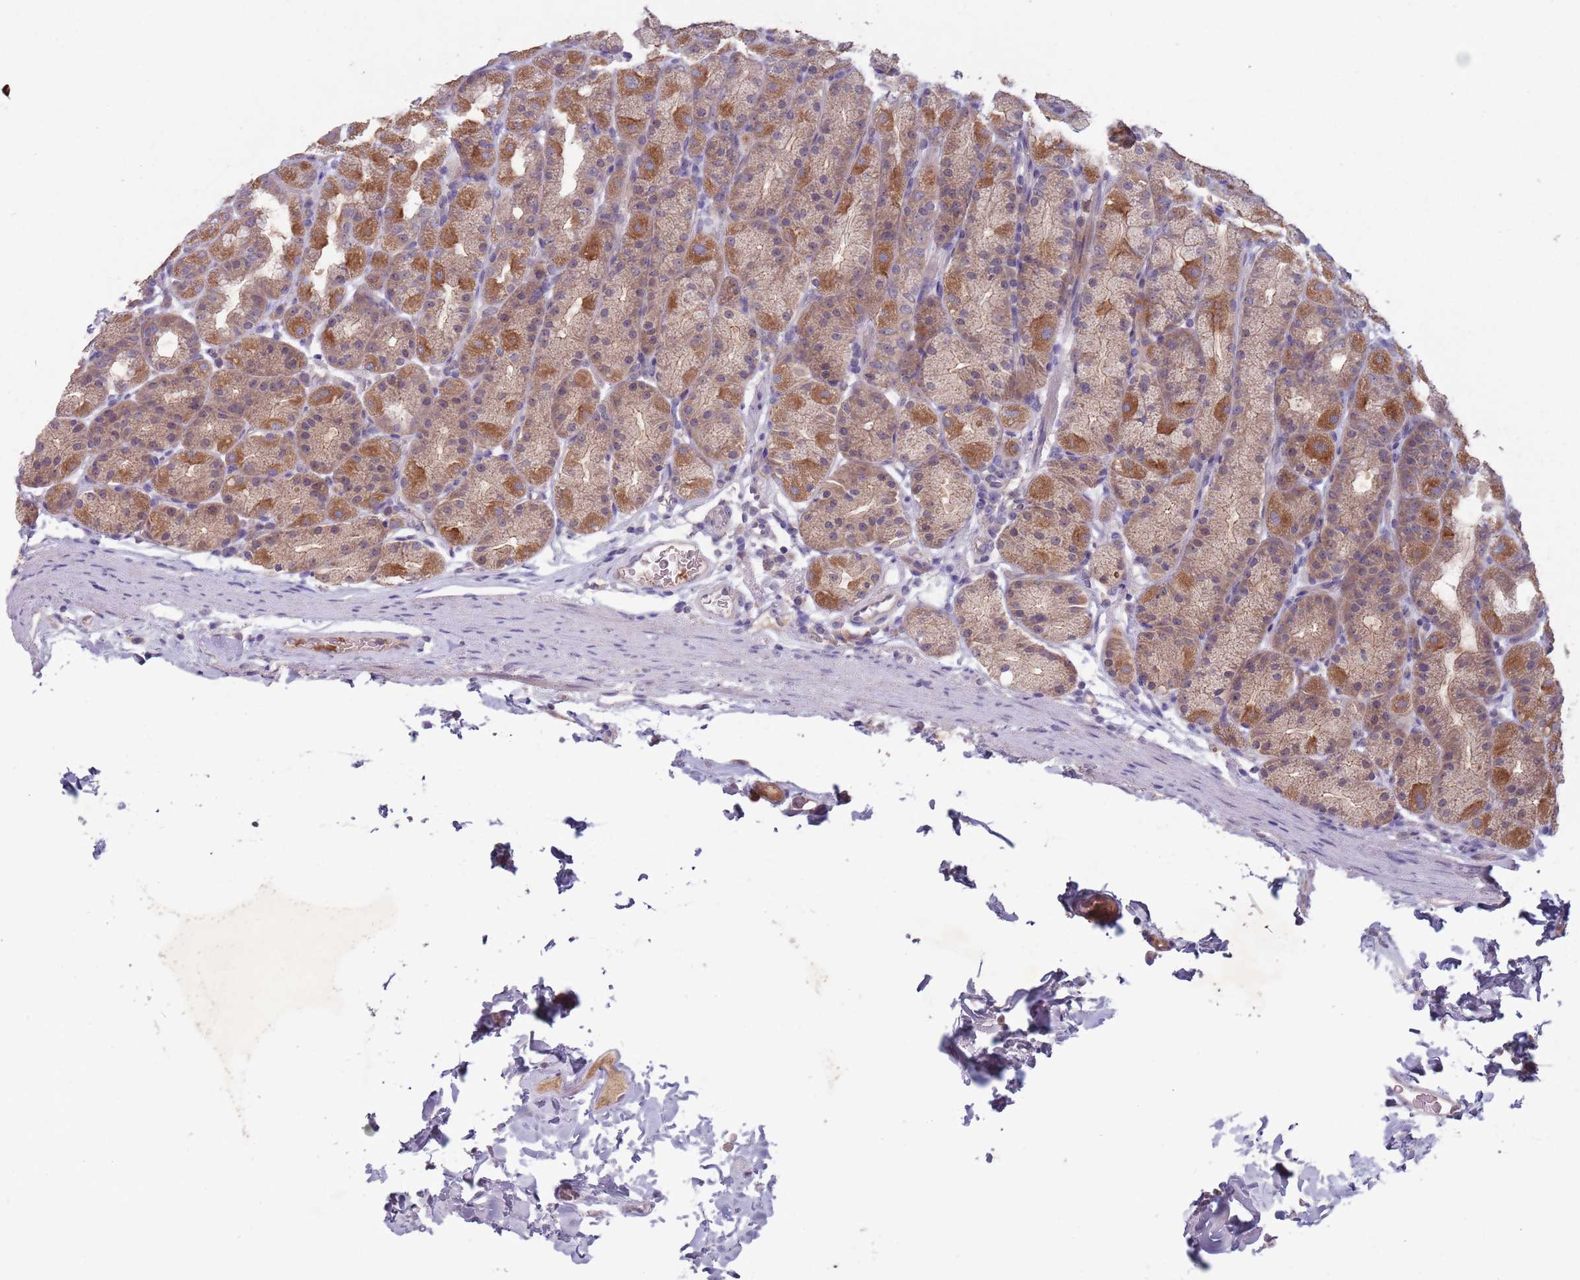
{"staining": {"intensity": "moderate", "quantity": "25%-75%", "location": "cytoplasmic/membranous"}, "tissue": "stomach", "cell_type": "Glandular cells", "image_type": "normal", "snomed": [{"axis": "morphology", "description": "Normal tissue, NOS"}, {"axis": "topography", "description": "Stomach, upper"}], "caption": "This micrograph displays benign stomach stained with immunohistochemistry to label a protein in brown. The cytoplasmic/membranous of glandular cells show moderate positivity for the protein. Nuclei are counter-stained blue.", "gene": "TYW1B", "patient": {"sex": "male", "age": 68}}